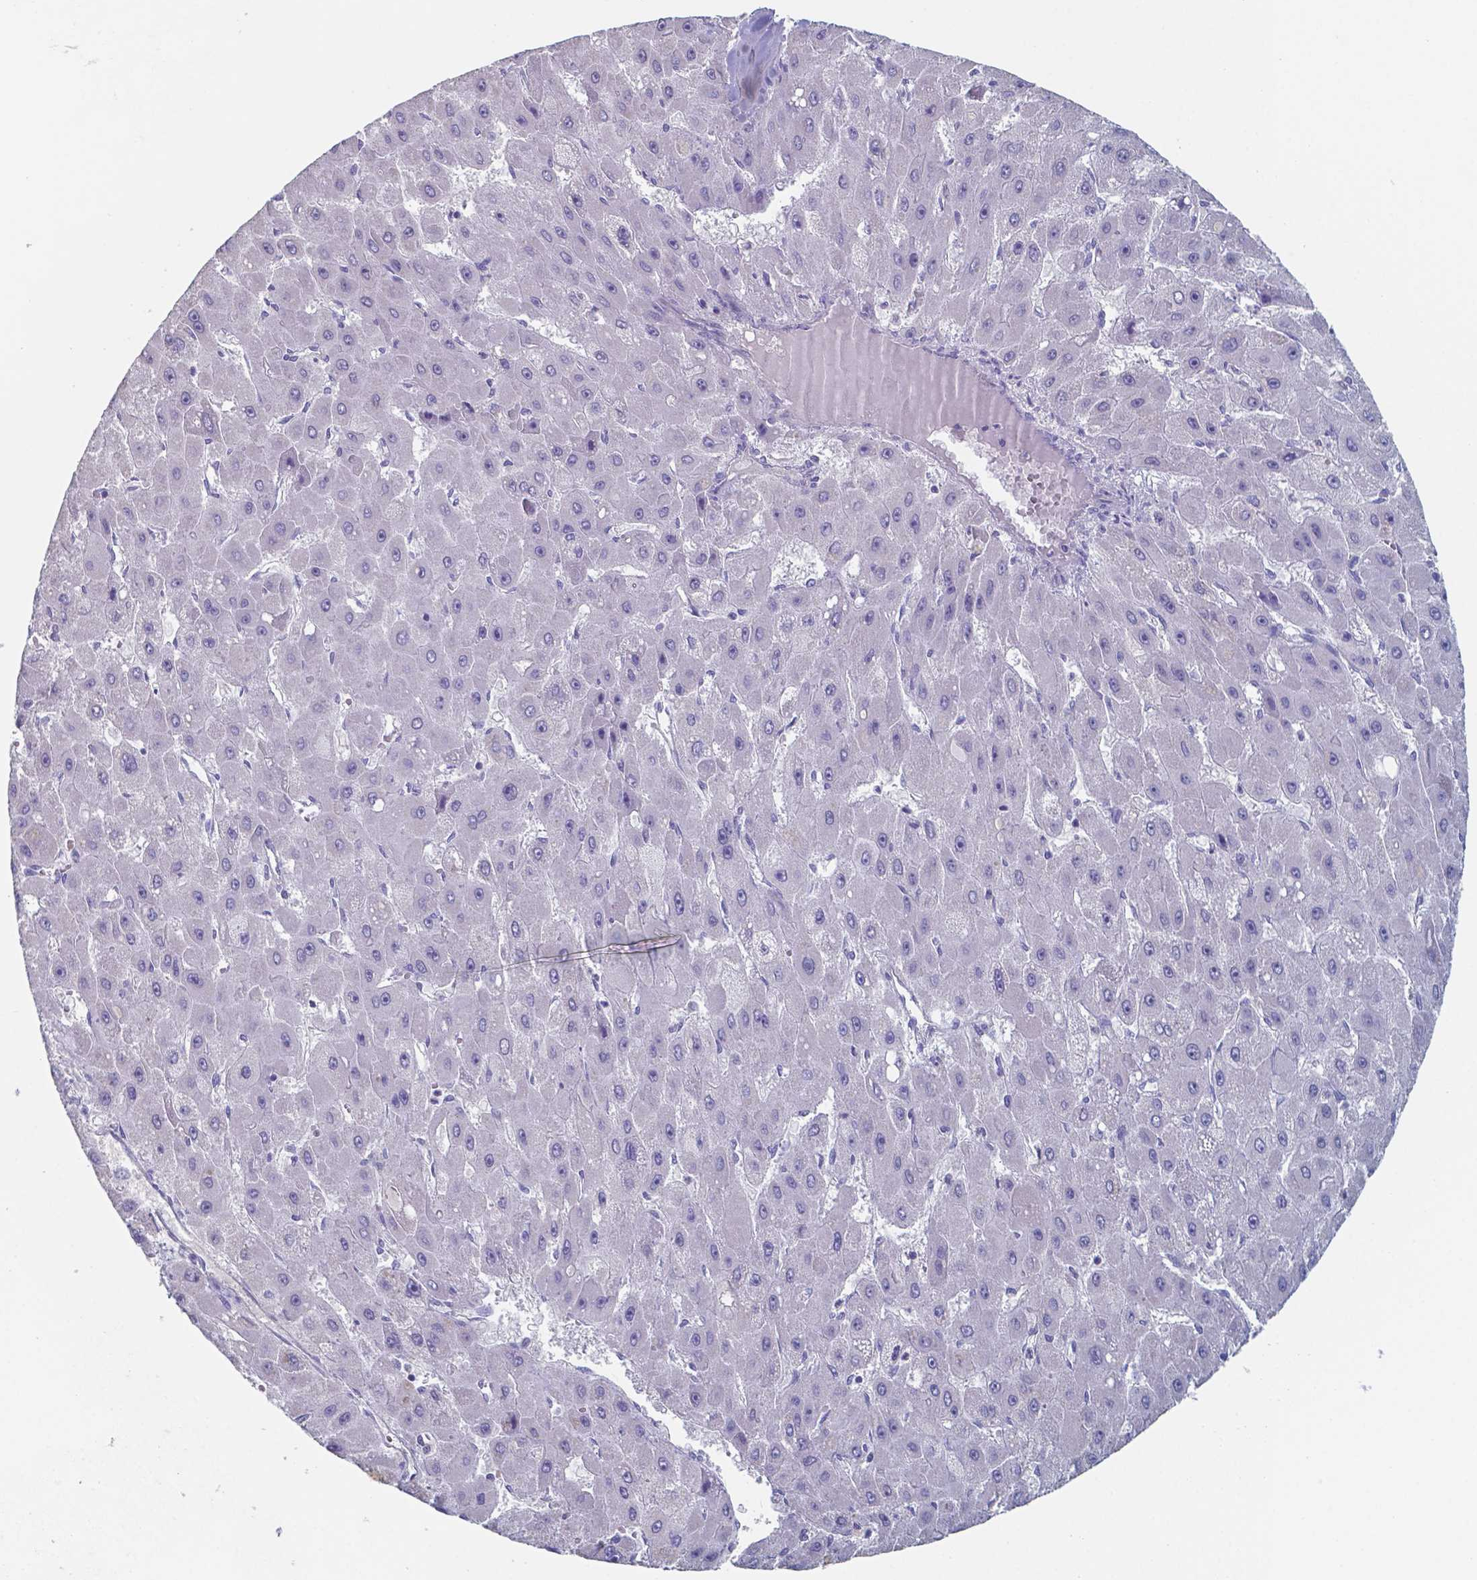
{"staining": {"intensity": "negative", "quantity": "none", "location": "none"}, "tissue": "liver cancer", "cell_type": "Tumor cells", "image_type": "cancer", "snomed": [{"axis": "morphology", "description": "Carcinoma, Hepatocellular, NOS"}, {"axis": "topography", "description": "Liver"}], "caption": "Tumor cells are negative for brown protein staining in liver cancer. Nuclei are stained in blue.", "gene": "FOXJ1", "patient": {"sex": "female", "age": 25}}